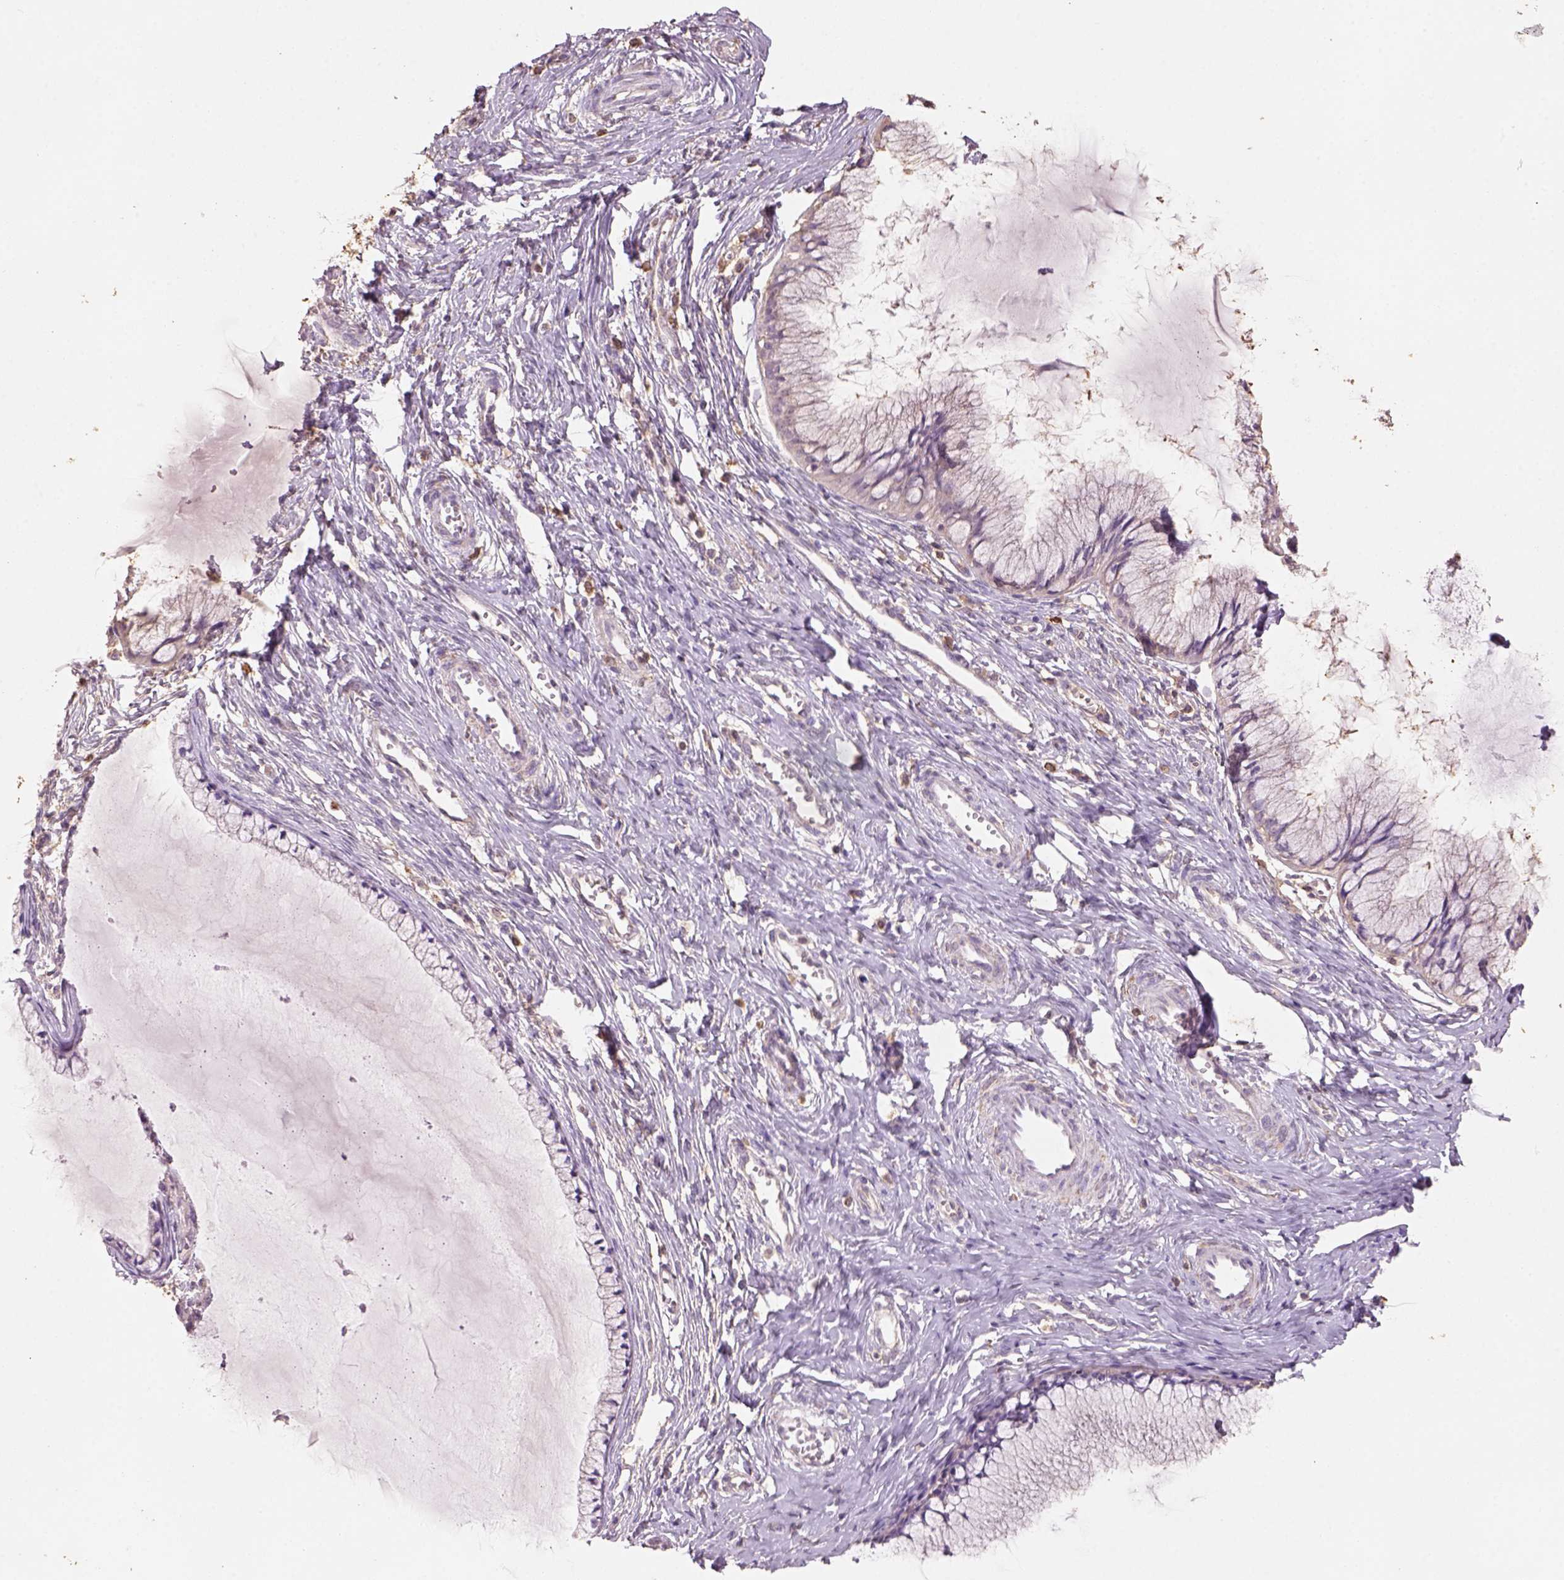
{"staining": {"intensity": "negative", "quantity": "none", "location": "none"}, "tissue": "cervical cancer", "cell_type": "Tumor cells", "image_type": "cancer", "snomed": [{"axis": "morphology", "description": "Squamous cell carcinoma, NOS"}, {"axis": "topography", "description": "Cervix"}], "caption": "The IHC photomicrograph has no significant expression in tumor cells of cervical cancer (squamous cell carcinoma) tissue.", "gene": "AP2B1", "patient": {"sex": "female", "age": 36}}